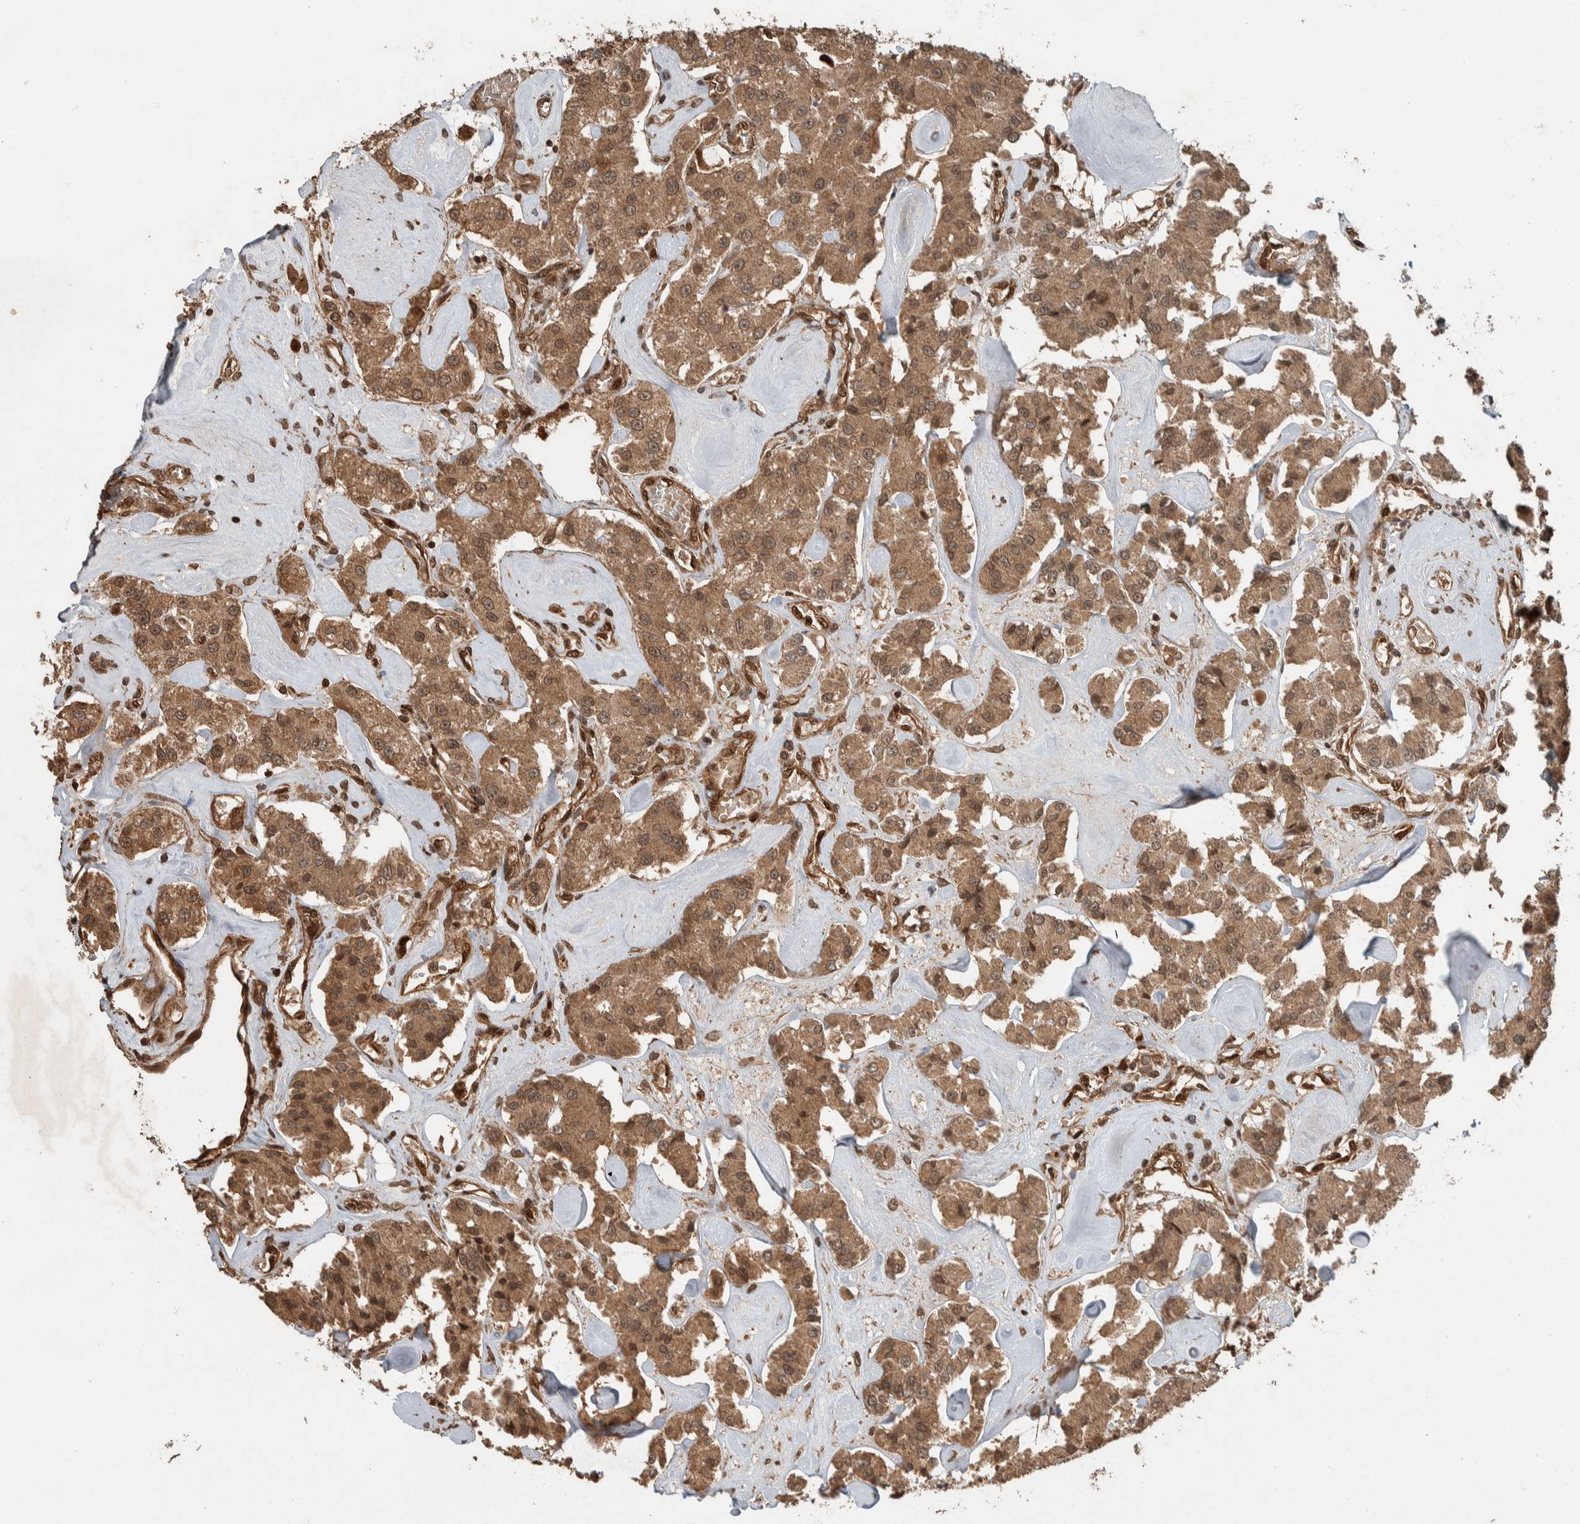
{"staining": {"intensity": "moderate", "quantity": ">75%", "location": "cytoplasmic/membranous"}, "tissue": "carcinoid", "cell_type": "Tumor cells", "image_type": "cancer", "snomed": [{"axis": "morphology", "description": "Carcinoid, malignant, NOS"}, {"axis": "topography", "description": "Pancreas"}], "caption": "Human malignant carcinoid stained for a protein (brown) exhibits moderate cytoplasmic/membranous positive expression in about >75% of tumor cells.", "gene": "CNTROB", "patient": {"sex": "male", "age": 41}}